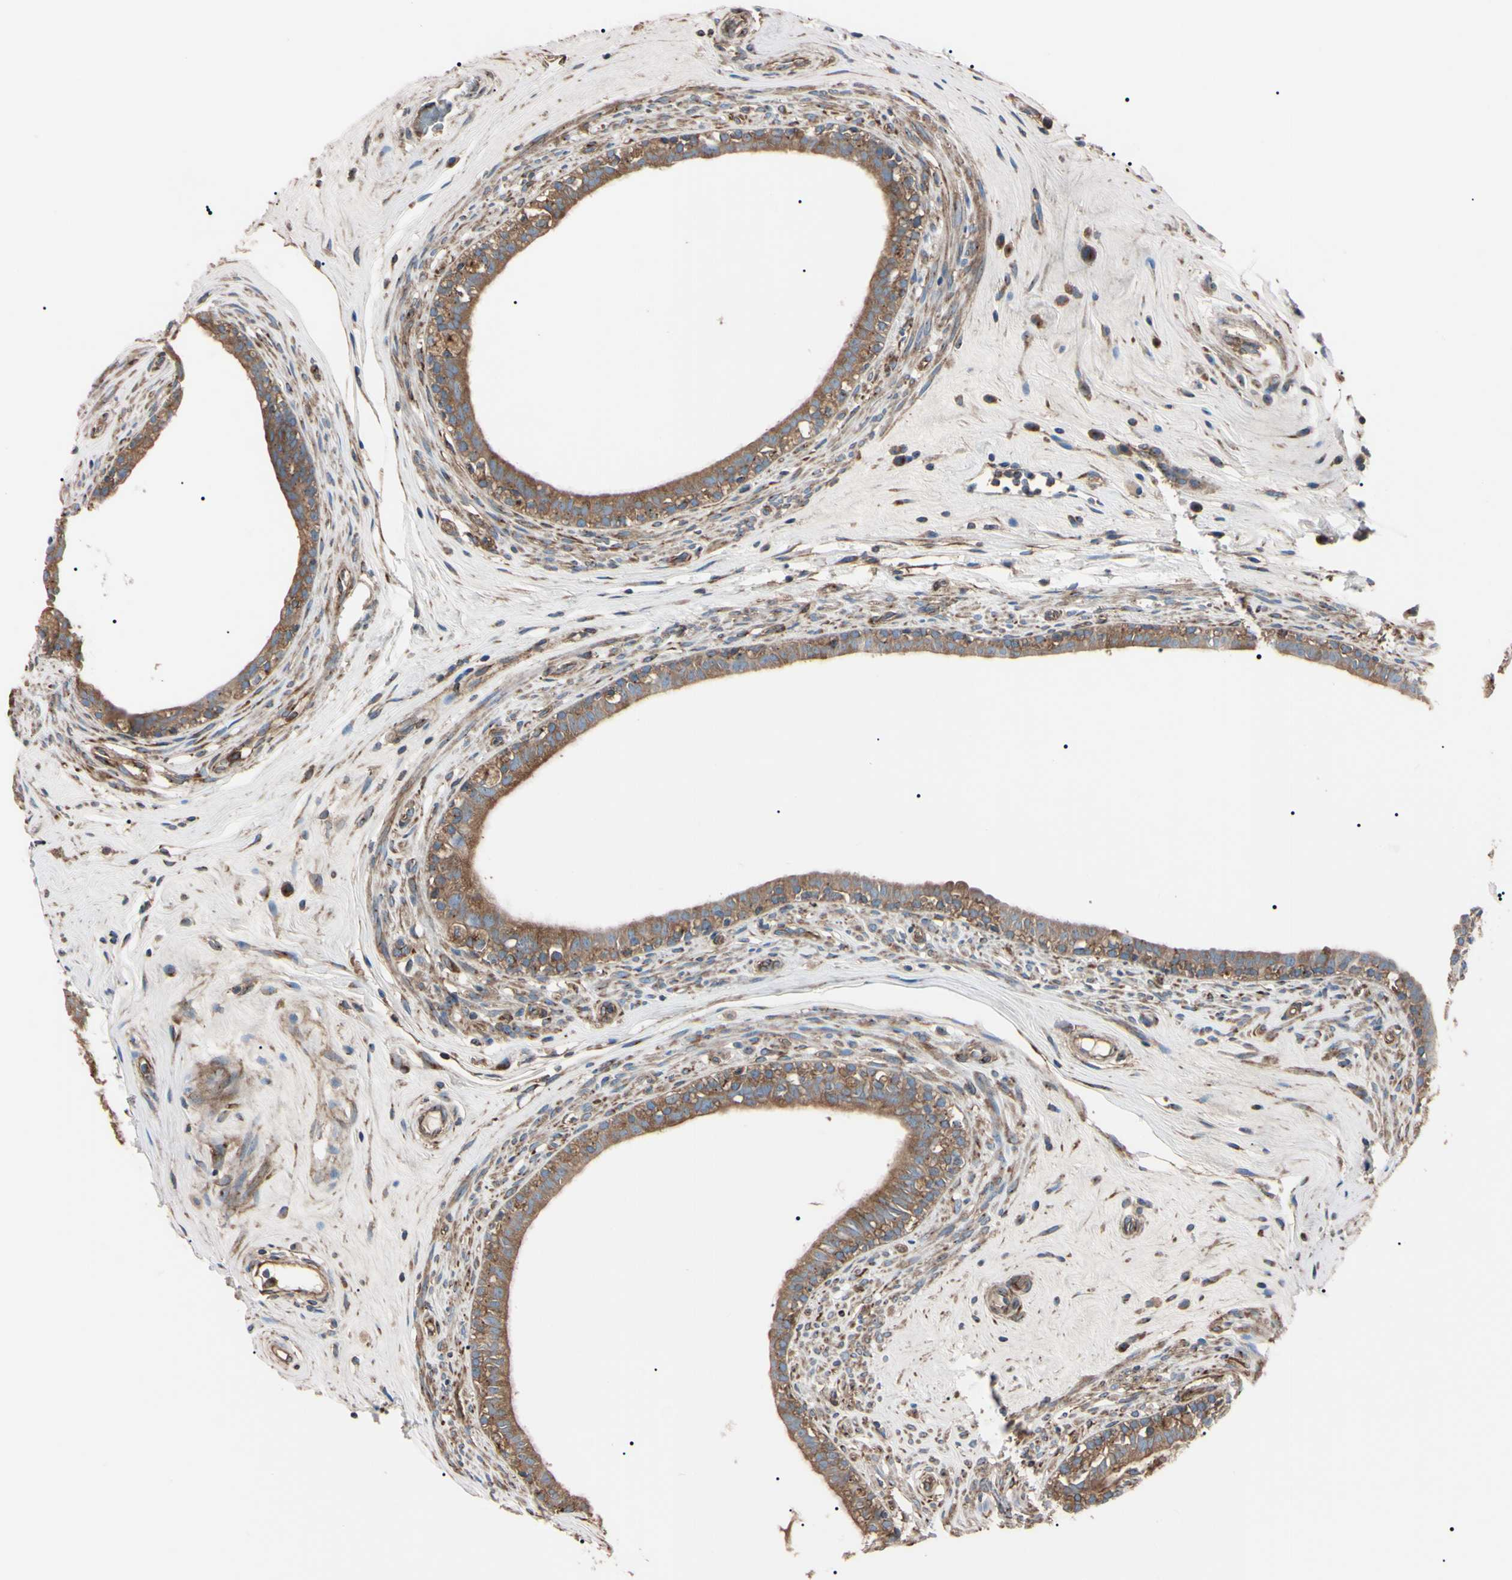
{"staining": {"intensity": "moderate", "quantity": ">75%", "location": "cytoplasmic/membranous"}, "tissue": "epididymis", "cell_type": "Glandular cells", "image_type": "normal", "snomed": [{"axis": "morphology", "description": "Normal tissue, NOS"}, {"axis": "morphology", "description": "Inflammation, NOS"}, {"axis": "topography", "description": "Epididymis"}], "caption": "Protein staining demonstrates moderate cytoplasmic/membranous positivity in approximately >75% of glandular cells in benign epididymis. Using DAB (brown) and hematoxylin (blue) stains, captured at high magnification using brightfield microscopy.", "gene": "PRKACA", "patient": {"sex": "male", "age": 84}}